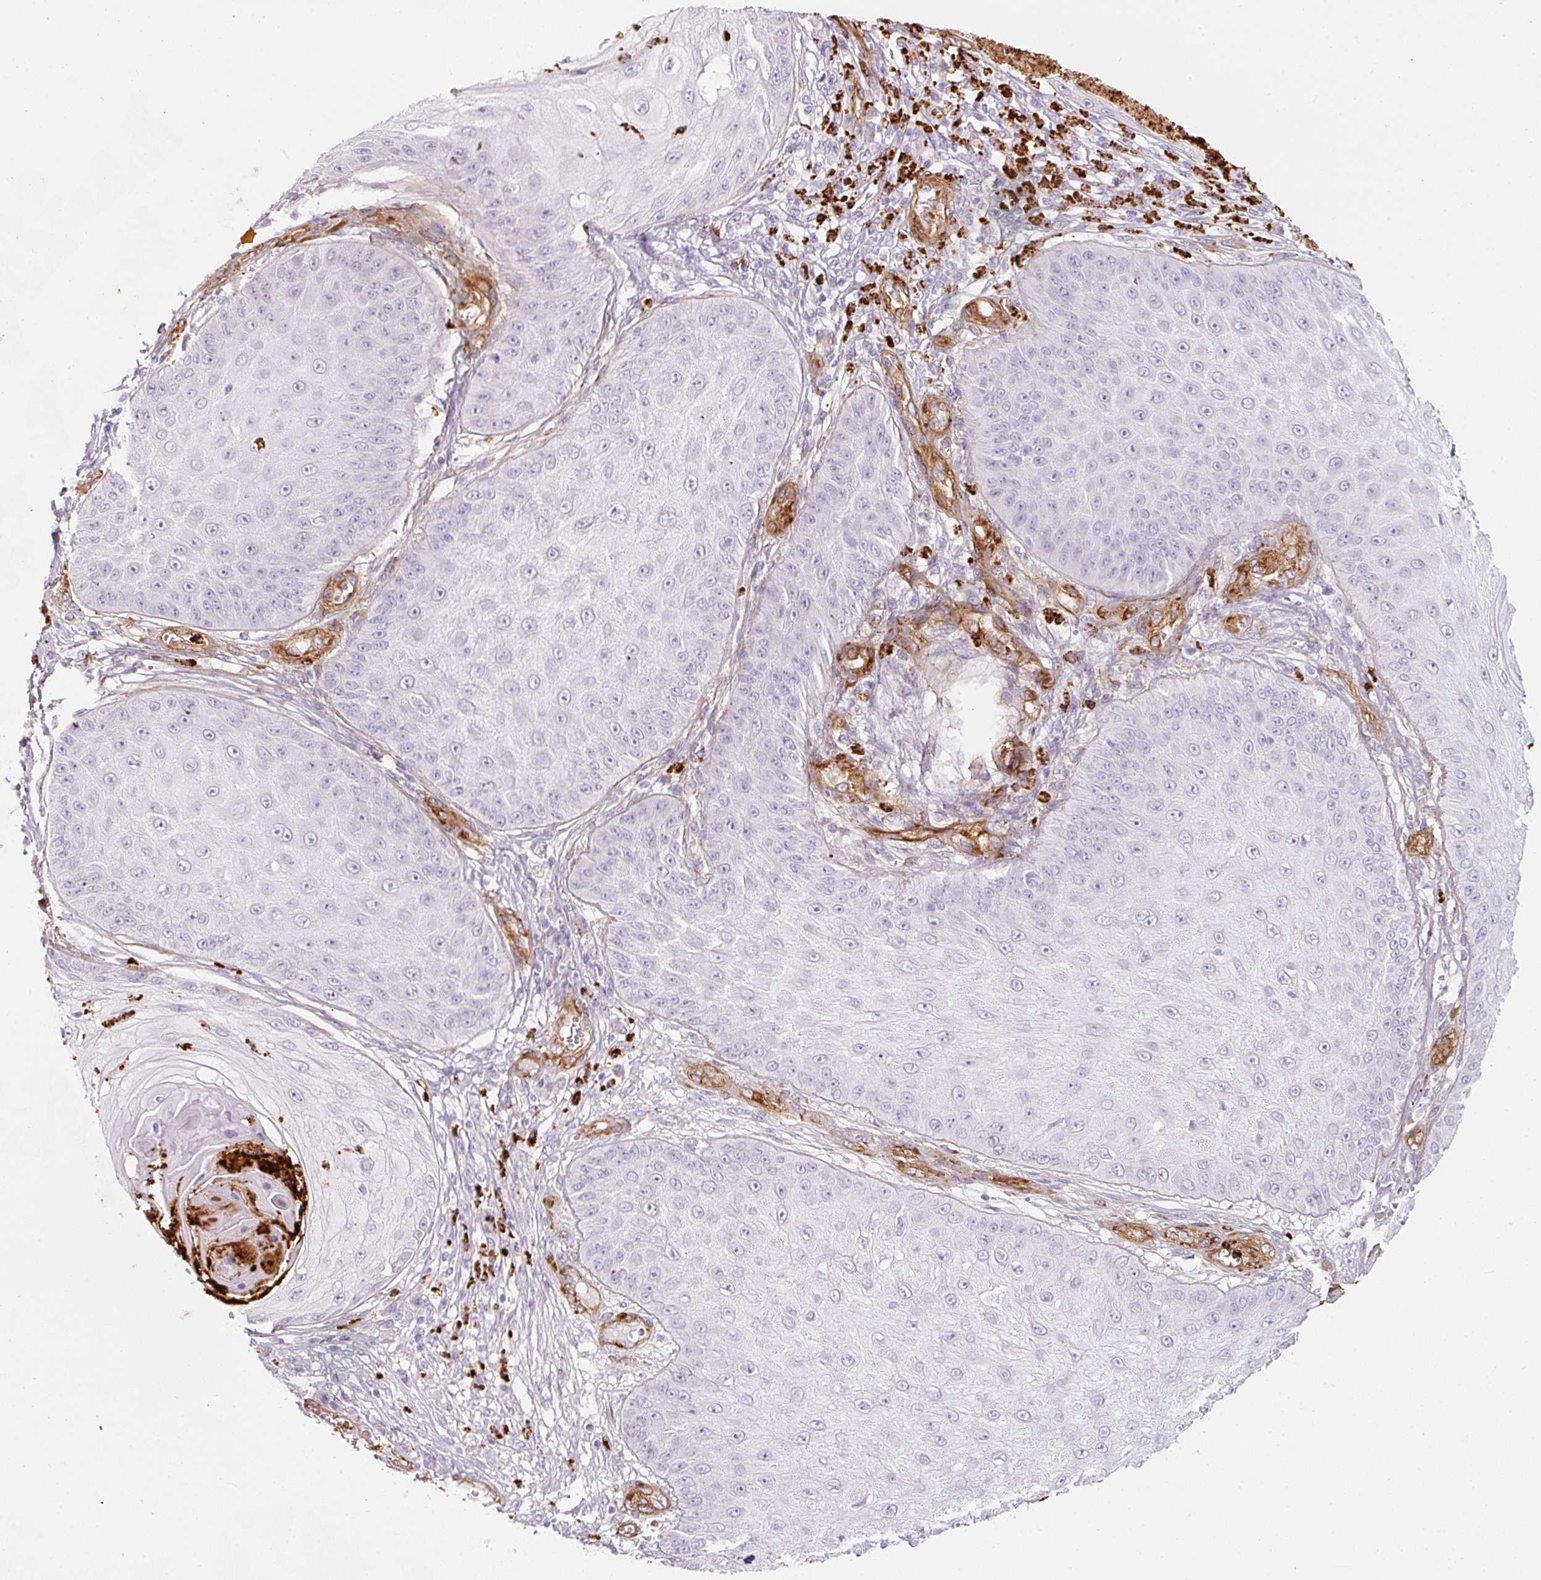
{"staining": {"intensity": "negative", "quantity": "none", "location": "none"}, "tissue": "skin cancer", "cell_type": "Tumor cells", "image_type": "cancer", "snomed": [{"axis": "morphology", "description": "Squamous cell carcinoma, NOS"}, {"axis": "topography", "description": "Skin"}], "caption": "Immunohistochemistry (IHC) image of neoplastic tissue: skin cancer (squamous cell carcinoma) stained with DAB exhibits no significant protein expression in tumor cells.", "gene": "LOXL4", "patient": {"sex": "male", "age": 70}}